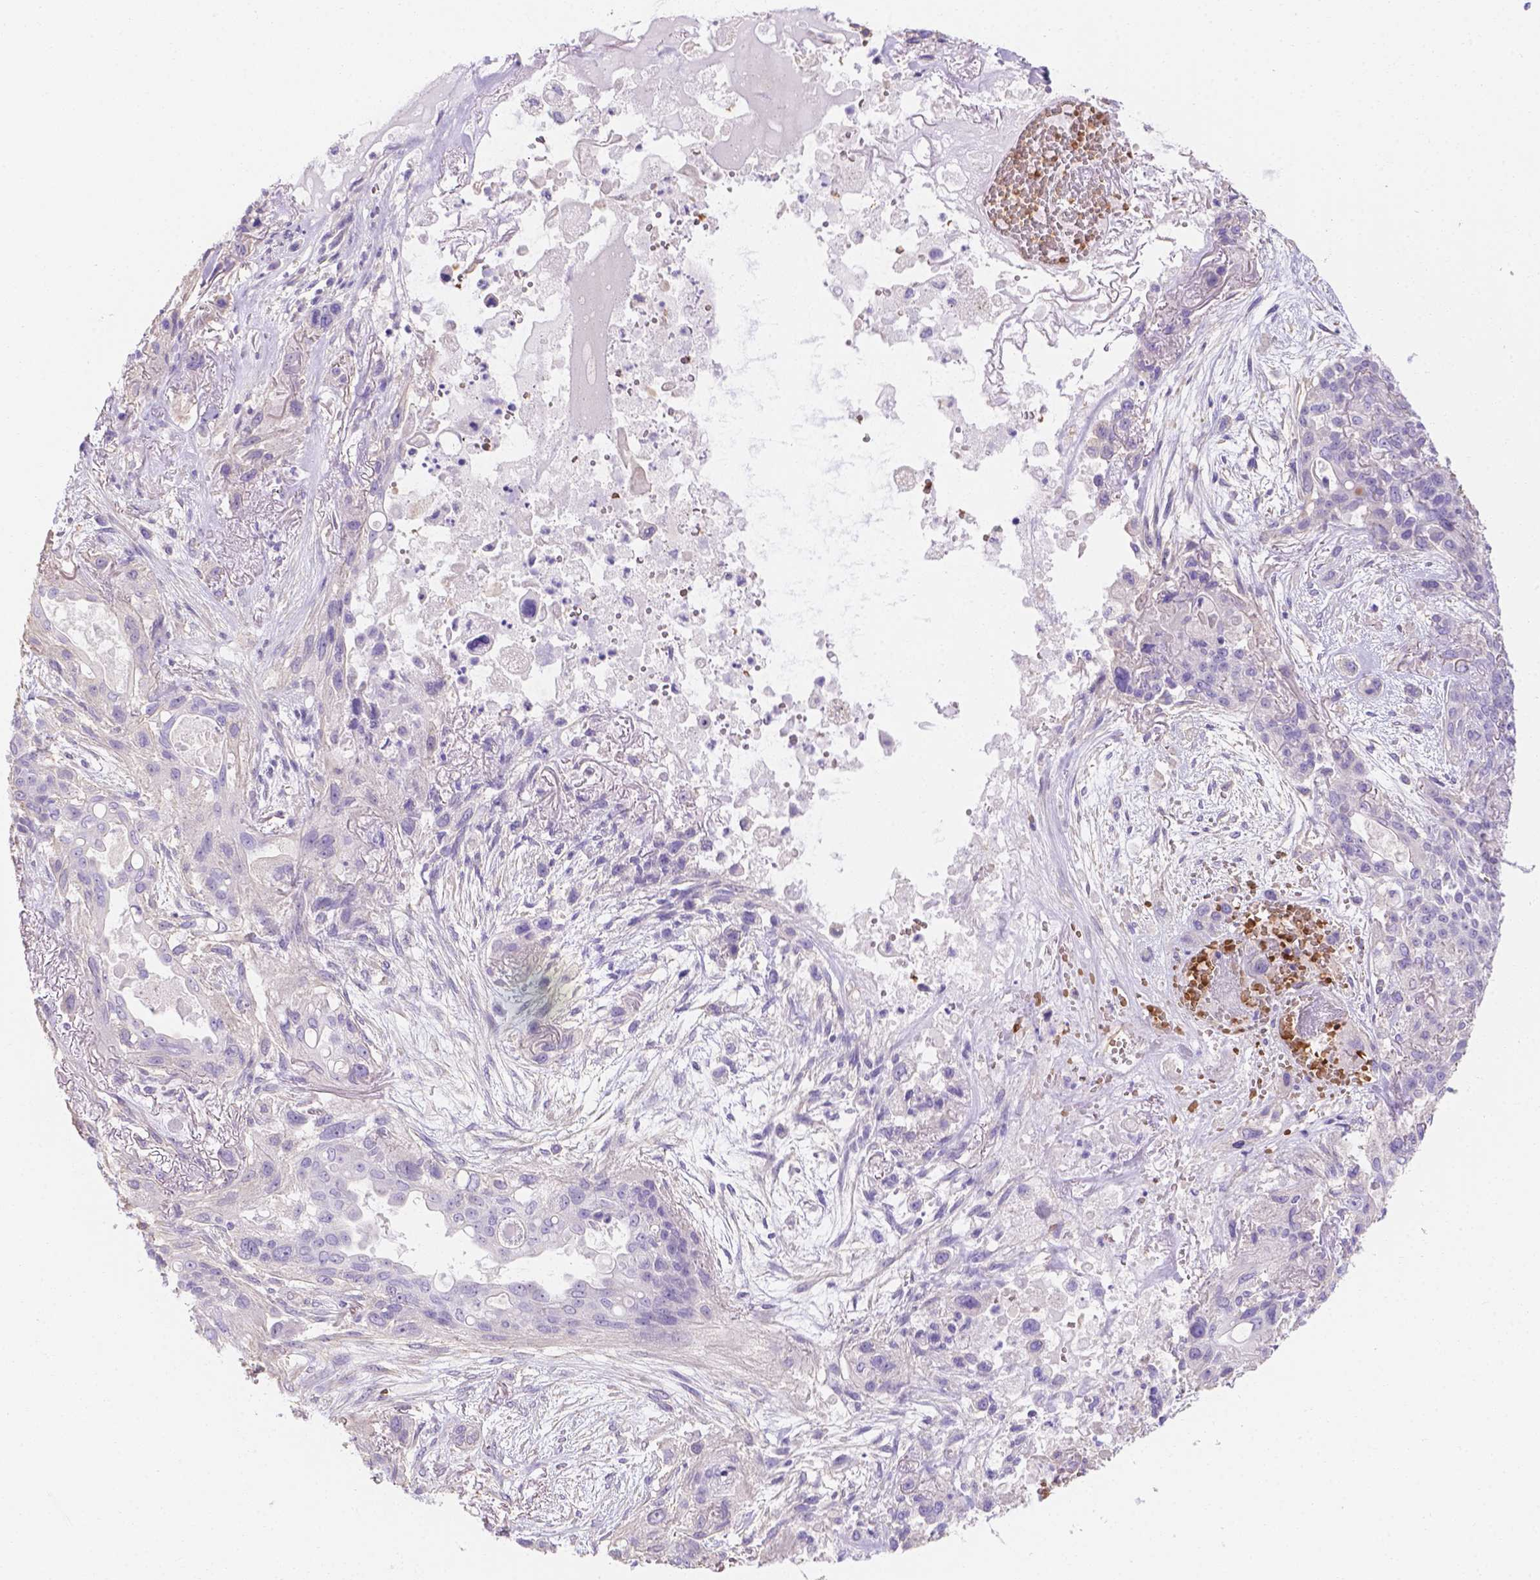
{"staining": {"intensity": "negative", "quantity": "none", "location": "none"}, "tissue": "lung cancer", "cell_type": "Tumor cells", "image_type": "cancer", "snomed": [{"axis": "morphology", "description": "Squamous cell carcinoma, NOS"}, {"axis": "topography", "description": "Lung"}], "caption": "This is a micrograph of immunohistochemistry (IHC) staining of lung cancer (squamous cell carcinoma), which shows no positivity in tumor cells.", "gene": "SLC40A1", "patient": {"sex": "female", "age": 70}}